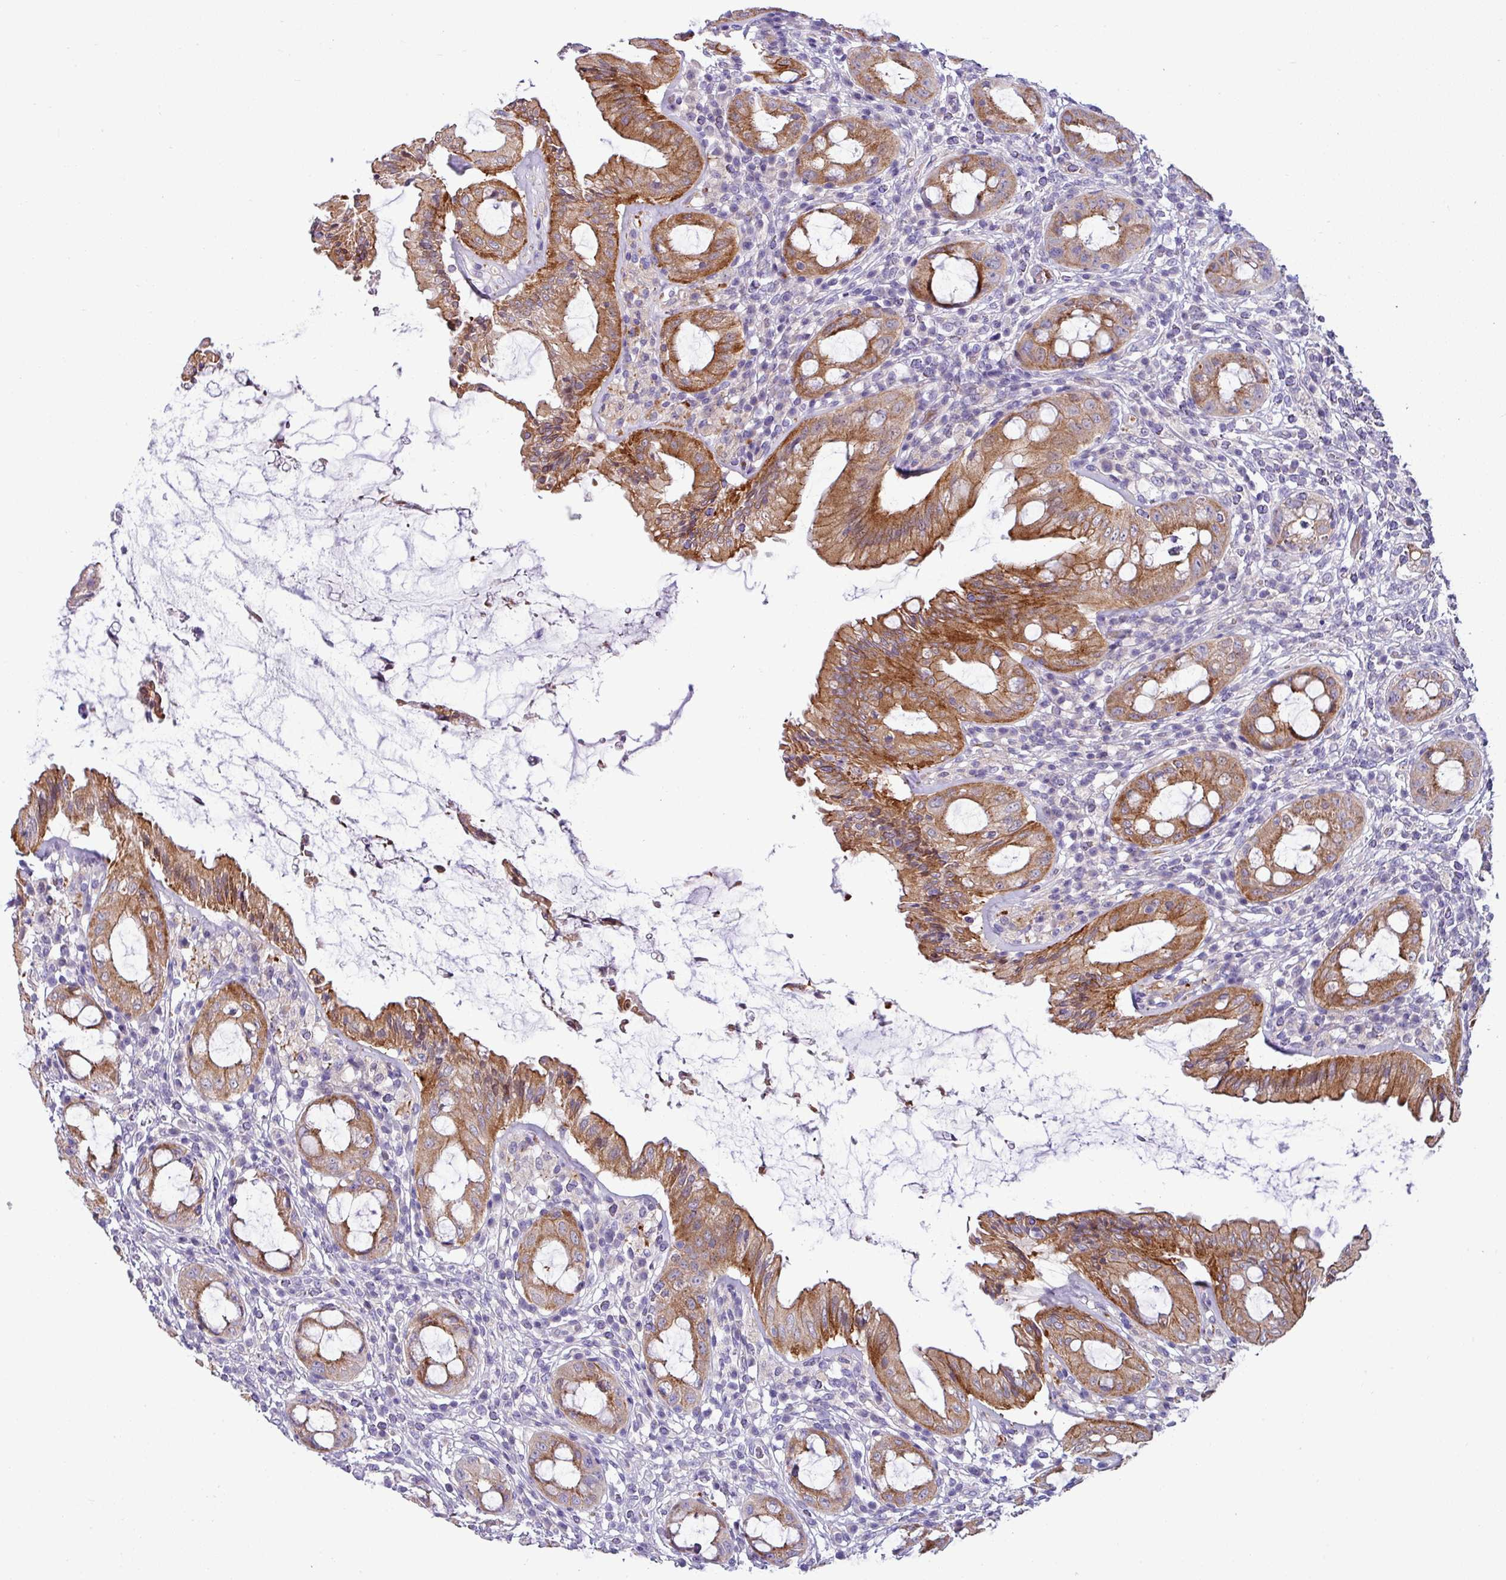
{"staining": {"intensity": "strong", "quantity": ">75%", "location": "cytoplasmic/membranous"}, "tissue": "rectum", "cell_type": "Glandular cells", "image_type": "normal", "snomed": [{"axis": "morphology", "description": "Normal tissue, NOS"}, {"axis": "topography", "description": "Rectum"}], "caption": "A brown stain labels strong cytoplasmic/membranous staining of a protein in glandular cells of normal human rectum.", "gene": "ACAP3", "patient": {"sex": "female", "age": 57}}